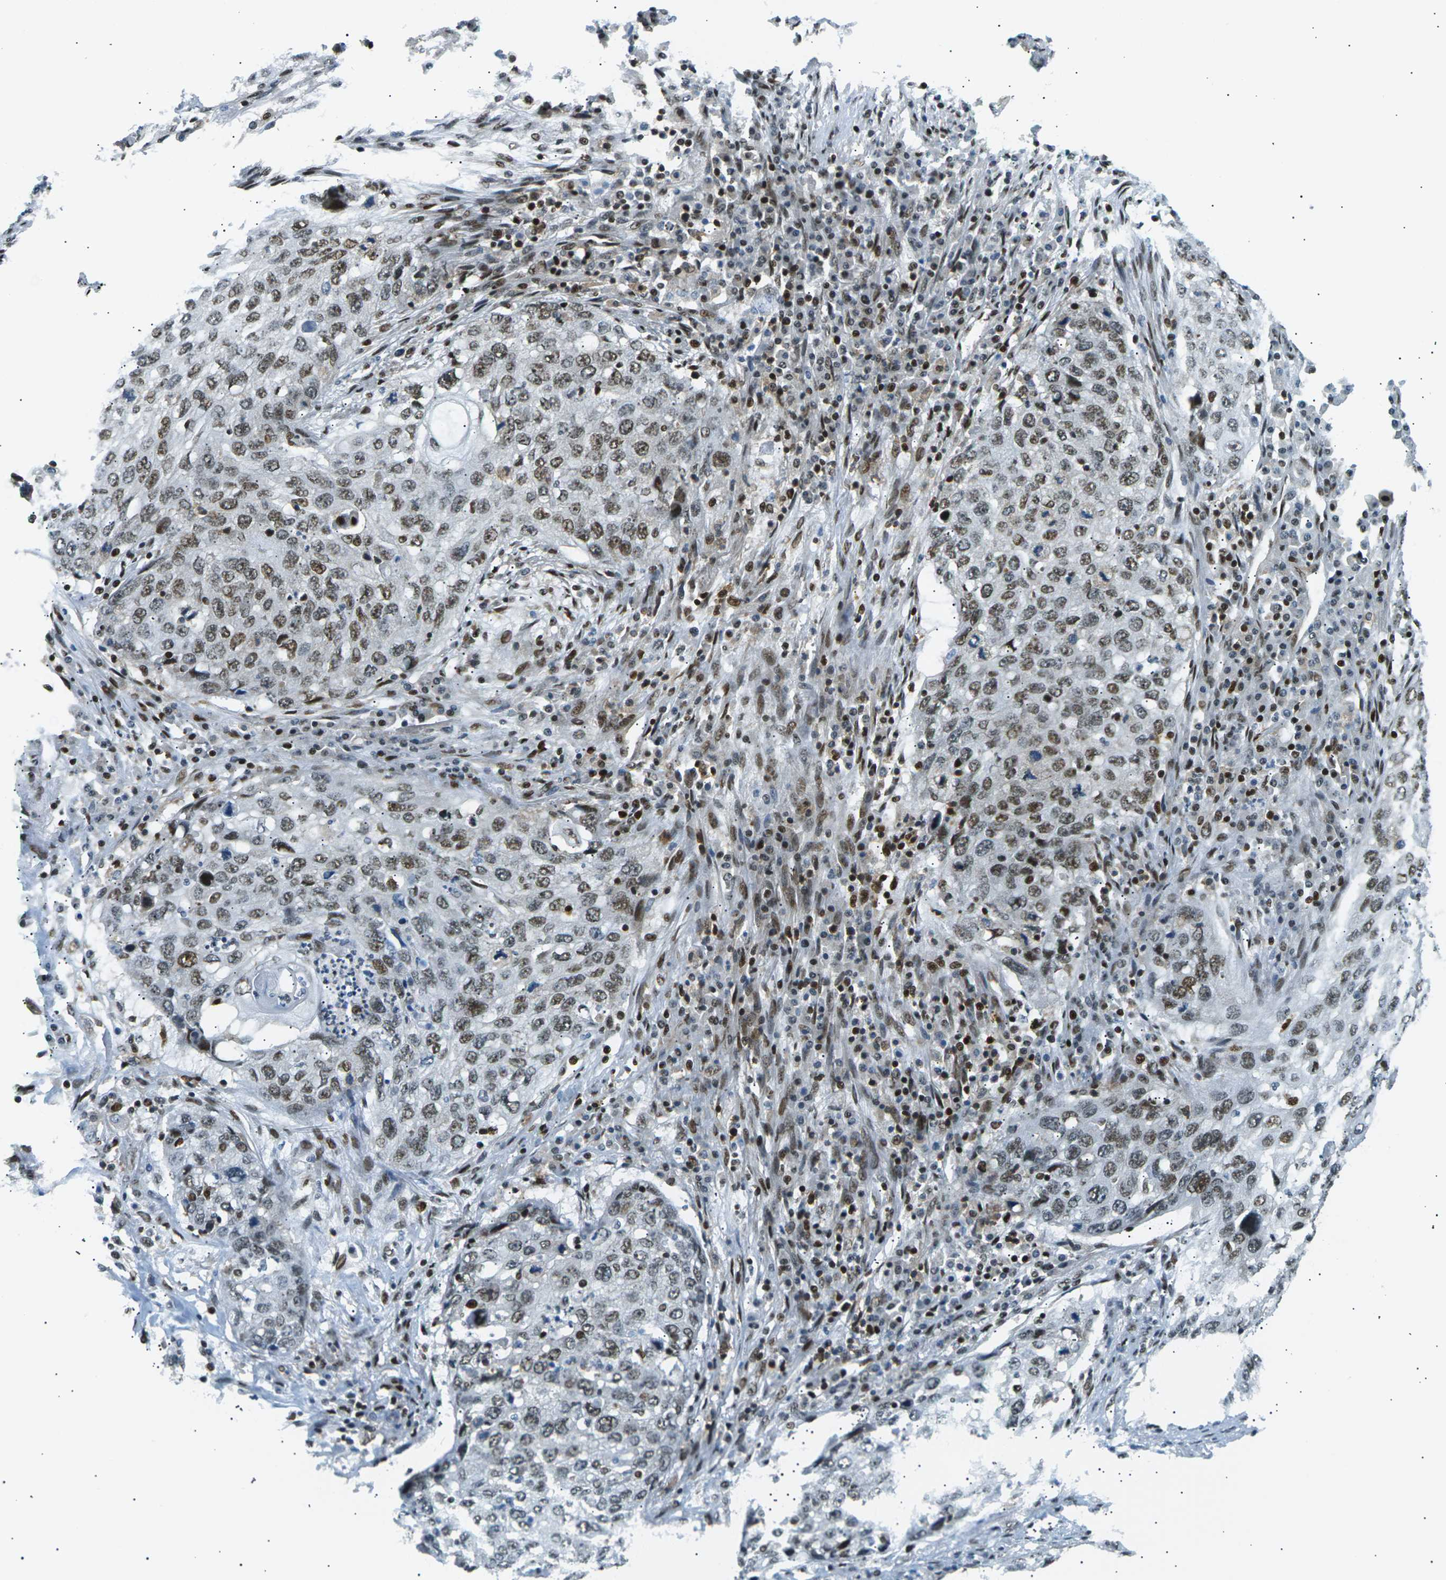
{"staining": {"intensity": "moderate", "quantity": "25%-75%", "location": "nuclear"}, "tissue": "lung cancer", "cell_type": "Tumor cells", "image_type": "cancer", "snomed": [{"axis": "morphology", "description": "Squamous cell carcinoma, NOS"}, {"axis": "topography", "description": "Lung"}], "caption": "DAB (3,3'-diaminobenzidine) immunohistochemical staining of human squamous cell carcinoma (lung) displays moderate nuclear protein expression in approximately 25%-75% of tumor cells.", "gene": "RPA2", "patient": {"sex": "female", "age": 63}}